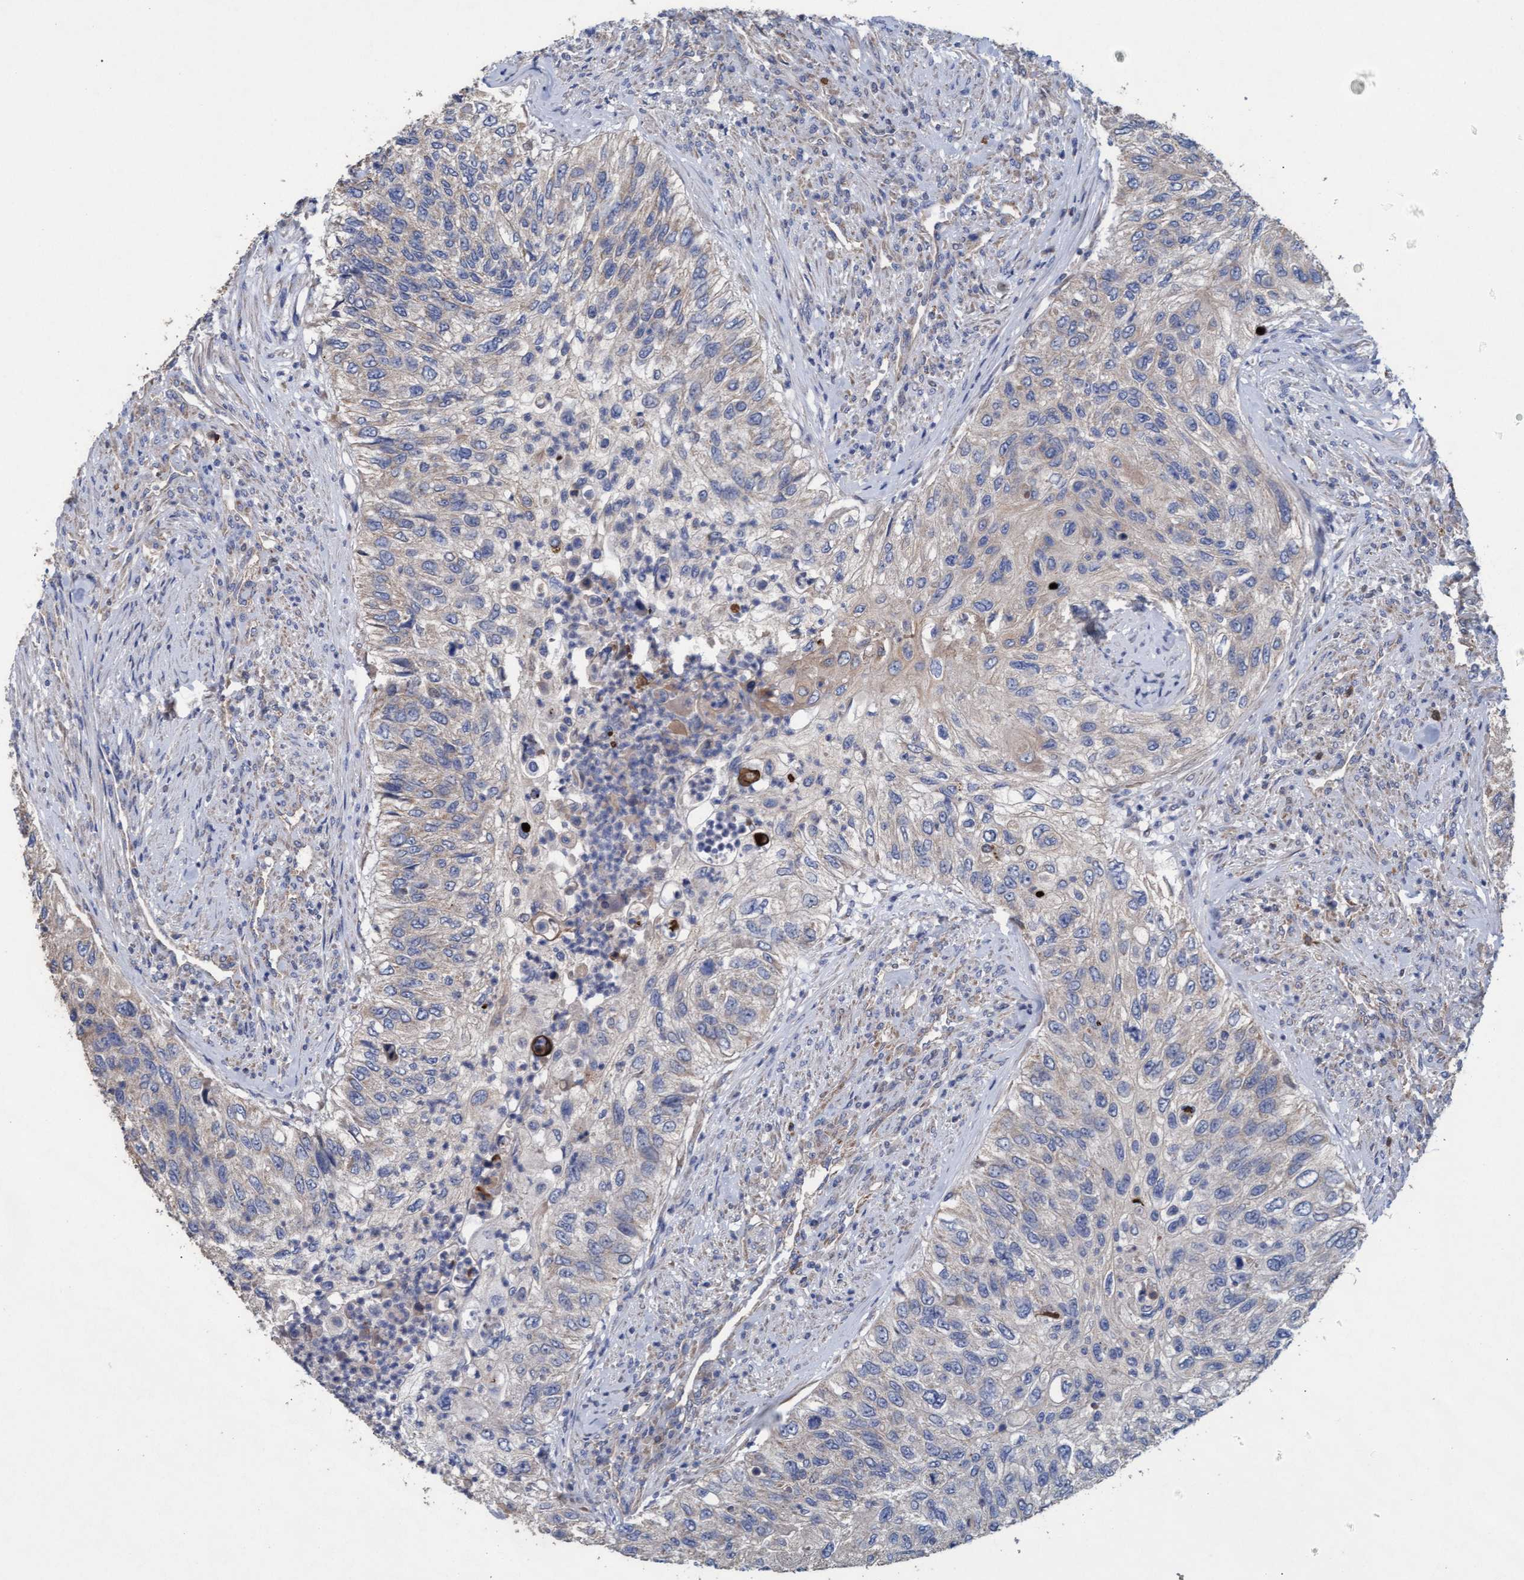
{"staining": {"intensity": "weak", "quantity": "<25%", "location": "cytoplasmic/membranous"}, "tissue": "urothelial cancer", "cell_type": "Tumor cells", "image_type": "cancer", "snomed": [{"axis": "morphology", "description": "Urothelial carcinoma, High grade"}, {"axis": "topography", "description": "Urinary bladder"}], "caption": "Urothelial carcinoma (high-grade) was stained to show a protein in brown. There is no significant positivity in tumor cells.", "gene": "MRPL38", "patient": {"sex": "female", "age": 60}}